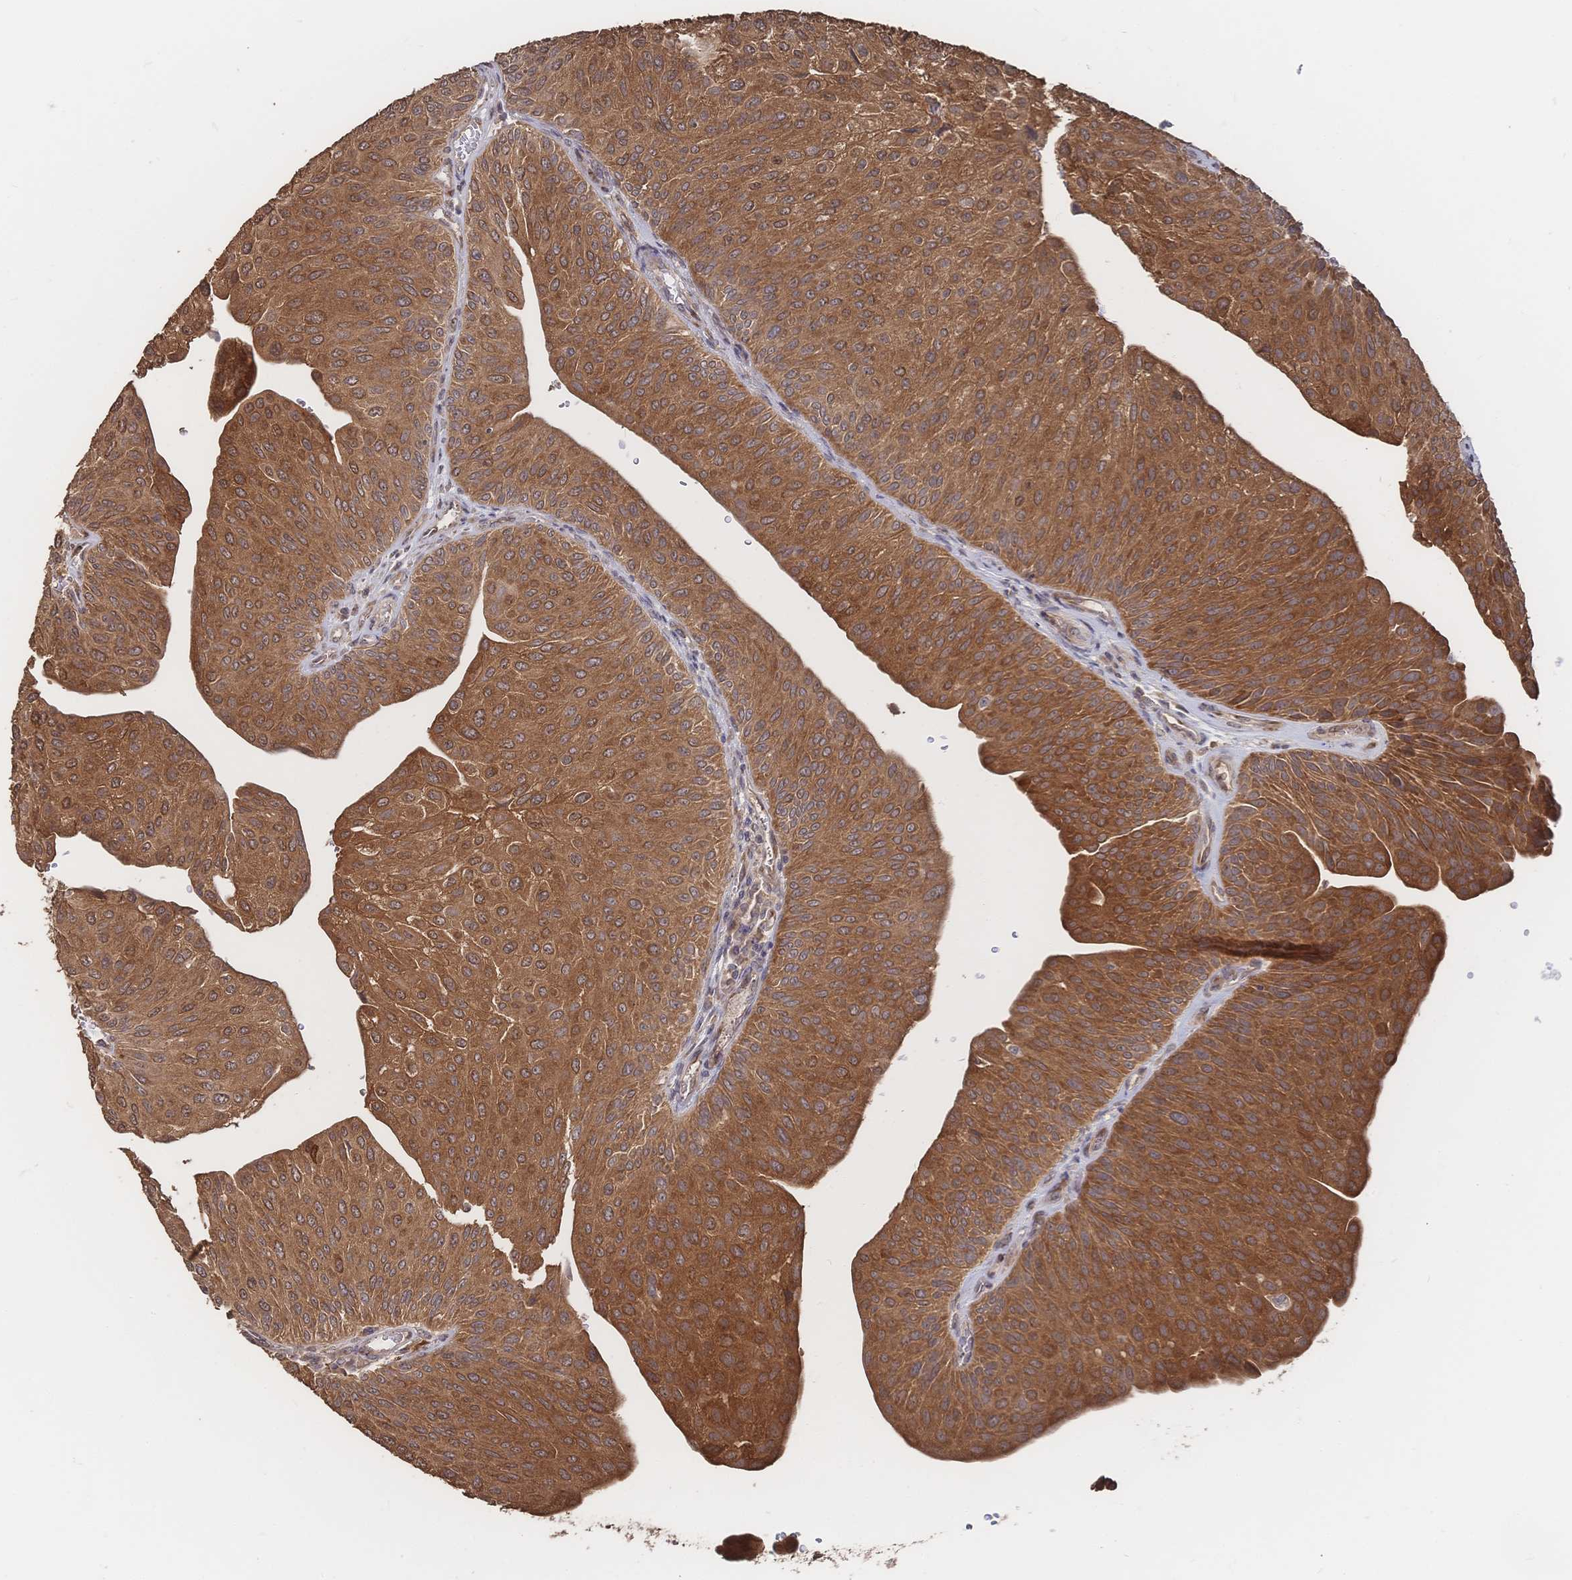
{"staining": {"intensity": "strong", "quantity": ">75%", "location": "cytoplasmic/membranous"}, "tissue": "urothelial cancer", "cell_type": "Tumor cells", "image_type": "cancer", "snomed": [{"axis": "morphology", "description": "Urothelial carcinoma, NOS"}, {"axis": "topography", "description": "Urinary bladder"}], "caption": "Transitional cell carcinoma was stained to show a protein in brown. There is high levels of strong cytoplasmic/membranous expression in approximately >75% of tumor cells.", "gene": "DNAJA4", "patient": {"sex": "male", "age": 67}}